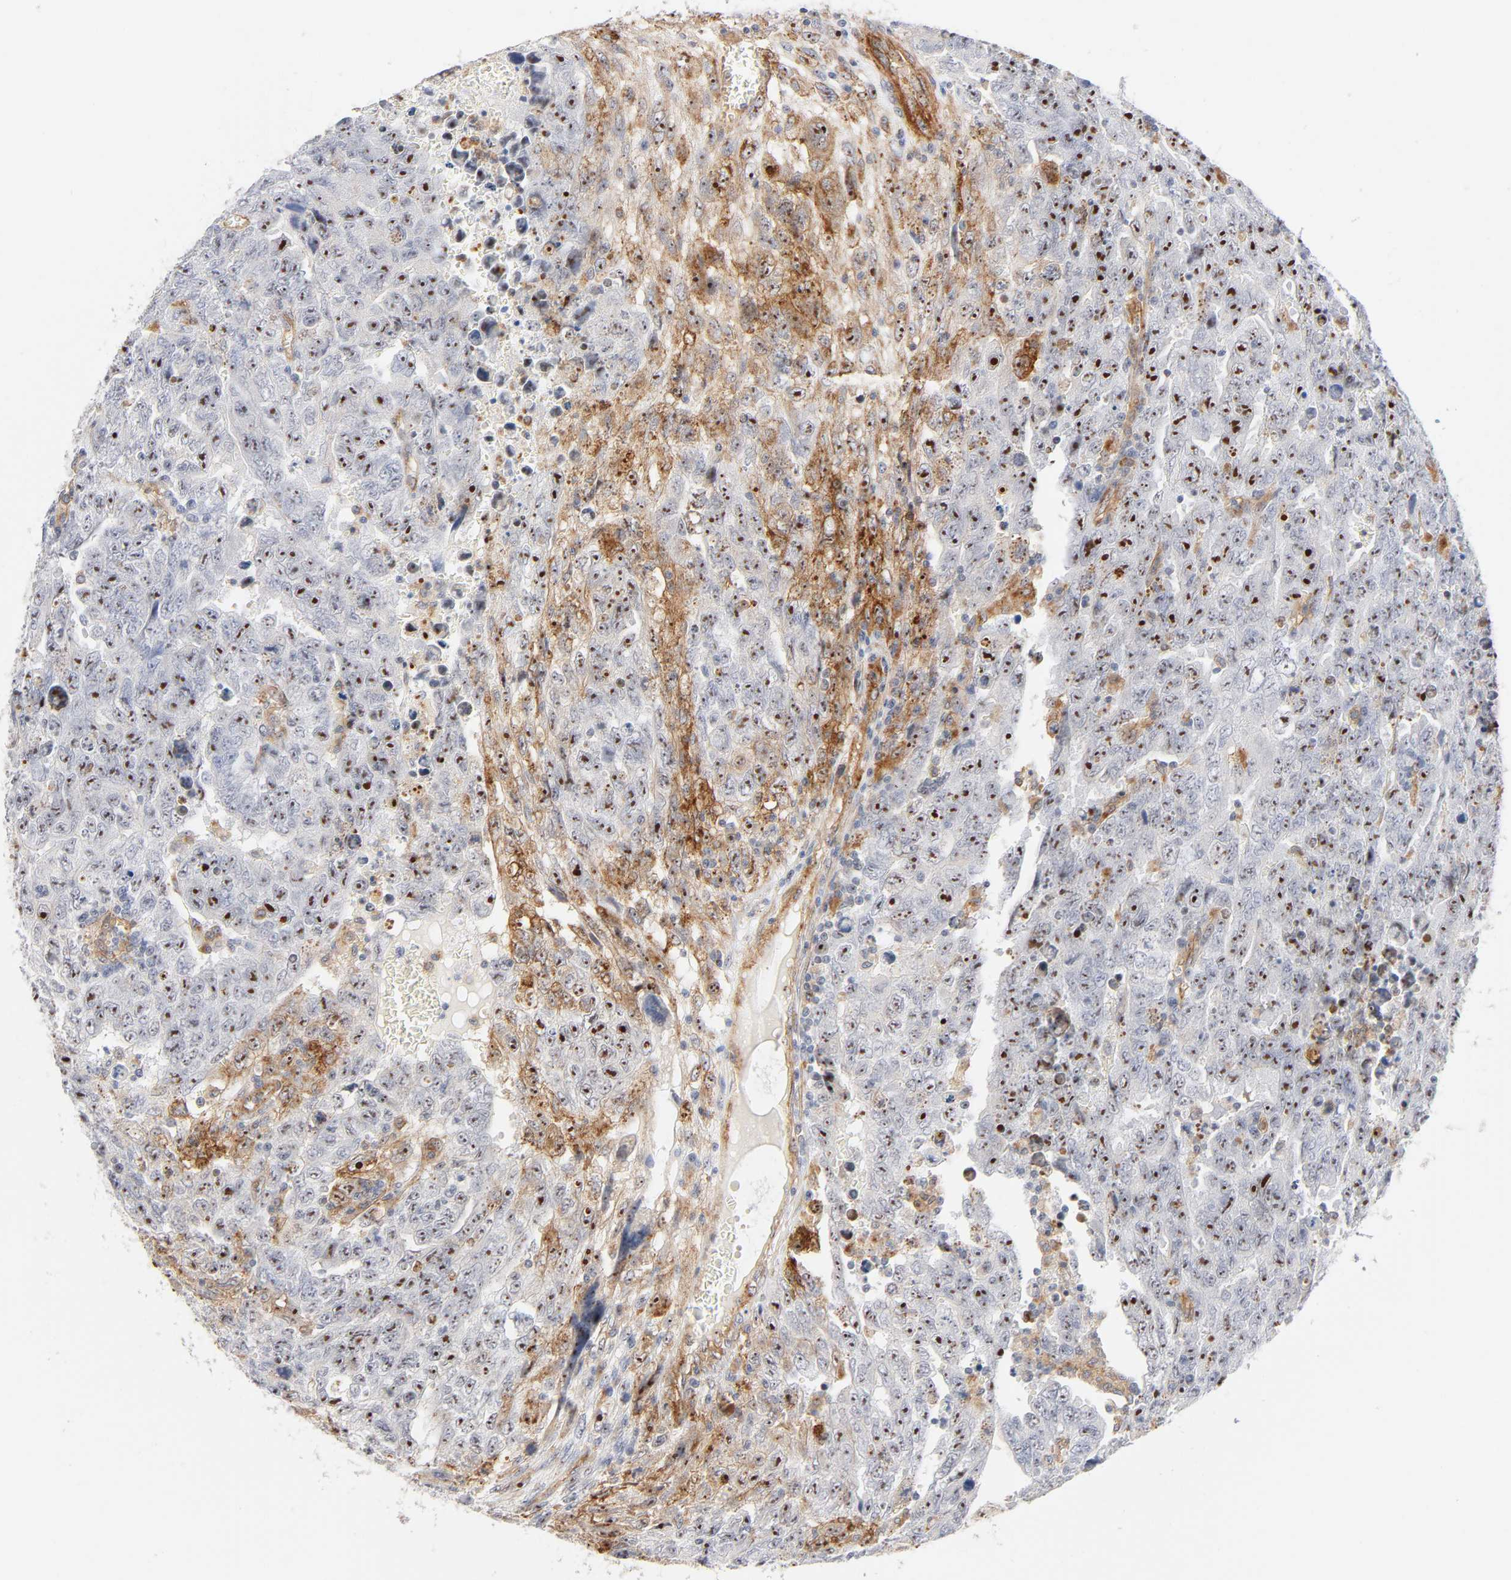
{"staining": {"intensity": "strong", "quantity": ">75%", "location": "nuclear"}, "tissue": "testis cancer", "cell_type": "Tumor cells", "image_type": "cancer", "snomed": [{"axis": "morphology", "description": "Carcinoma, Embryonal, NOS"}, {"axis": "topography", "description": "Testis"}], "caption": "High-magnification brightfield microscopy of embryonal carcinoma (testis) stained with DAB (brown) and counterstained with hematoxylin (blue). tumor cells exhibit strong nuclear staining is present in about>75% of cells. (DAB (3,3'-diaminobenzidine) = brown stain, brightfield microscopy at high magnification).", "gene": "PLD1", "patient": {"sex": "male", "age": 28}}